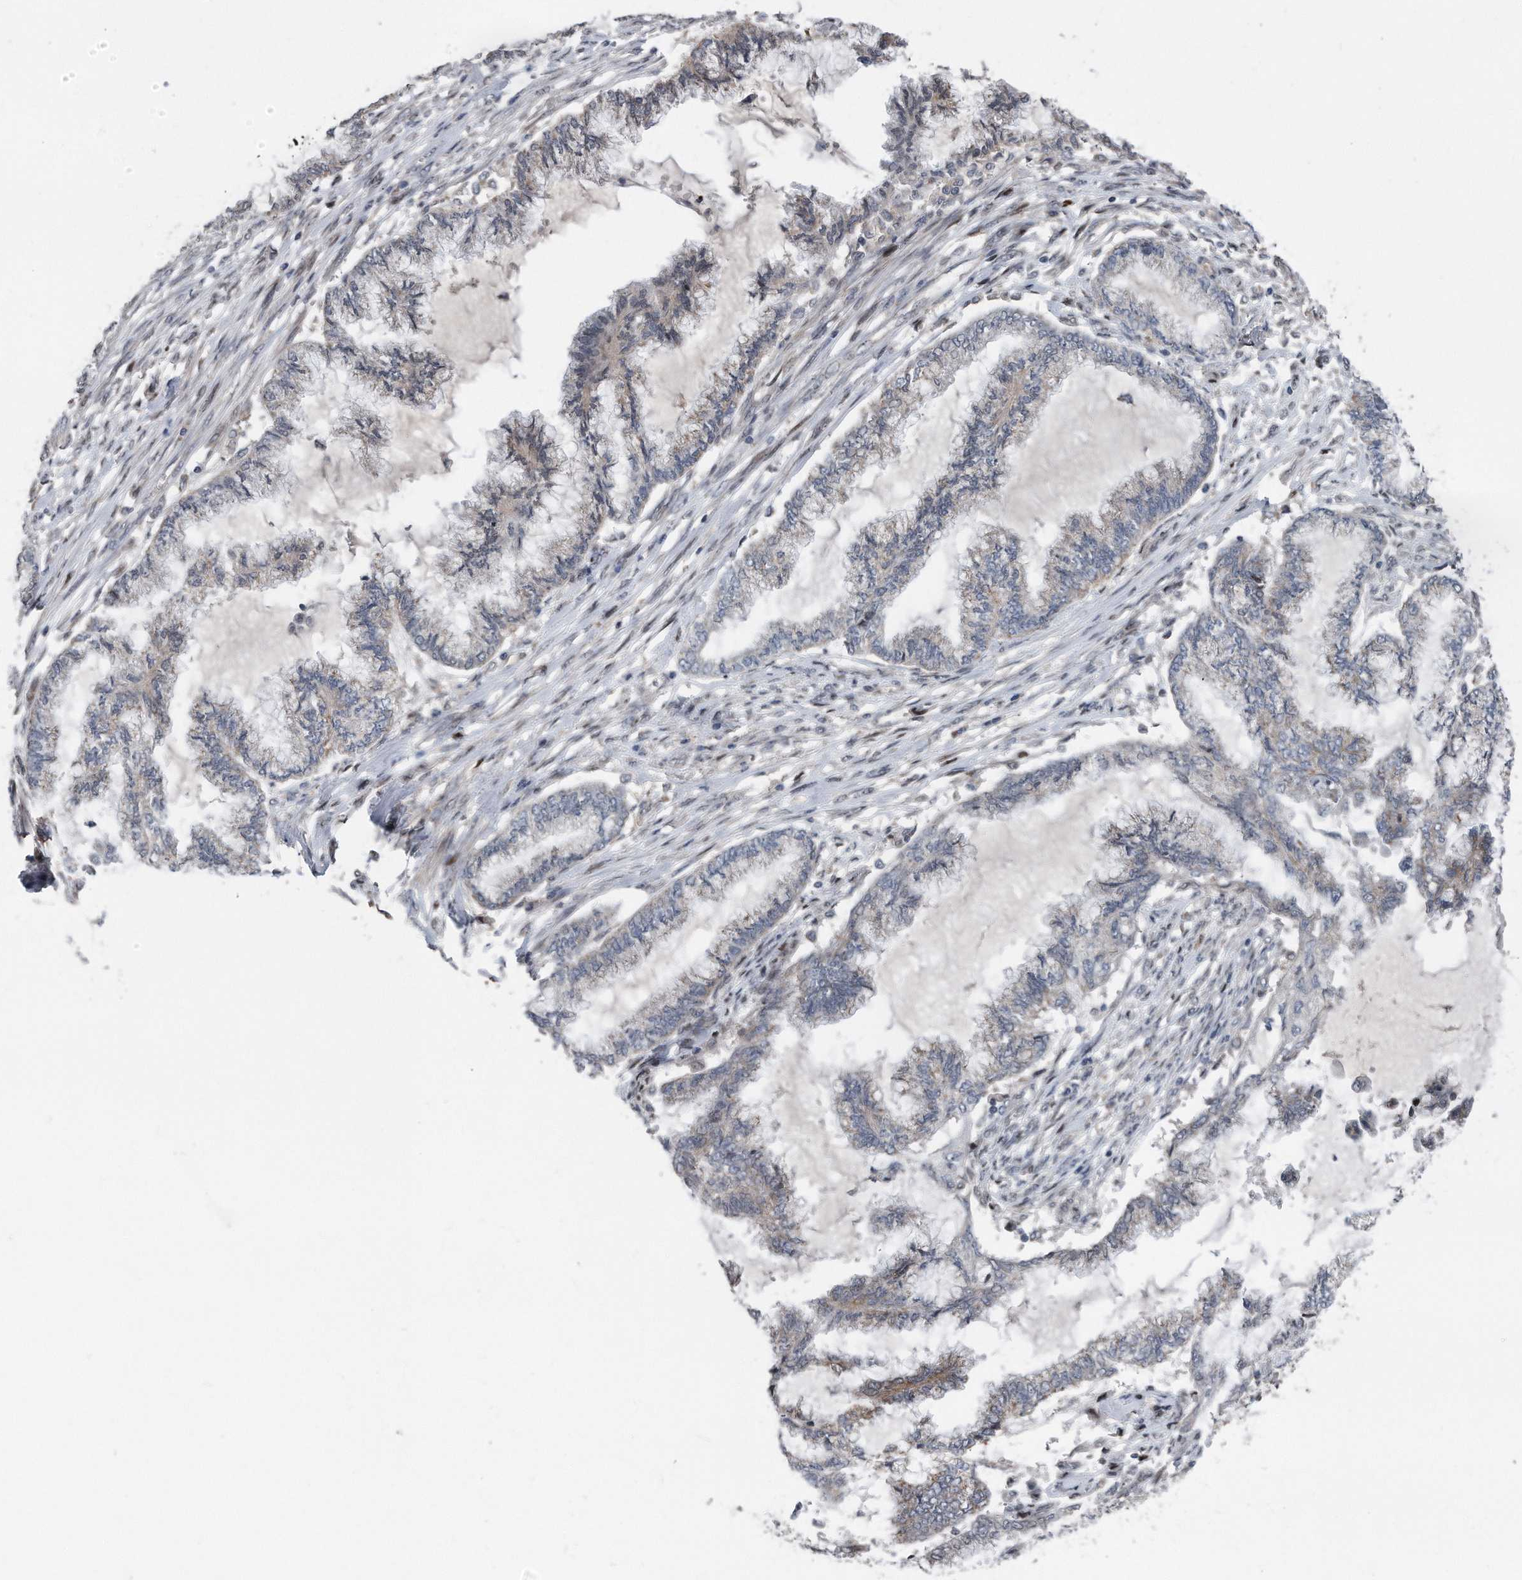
{"staining": {"intensity": "weak", "quantity": "<25%", "location": "cytoplasmic/membranous"}, "tissue": "endometrial cancer", "cell_type": "Tumor cells", "image_type": "cancer", "snomed": [{"axis": "morphology", "description": "Adenocarcinoma, NOS"}, {"axis": "topography", "description": "Endometrium"}], "caption": "This histopathology image is of endometrial cancer stained with immunohistochemistry to label a protein in brown with the nuclei are counter-stained blue. There is no positivity in tumor cells.", "gene": "DST", "patient": {"sex": "female", "age": 86}}